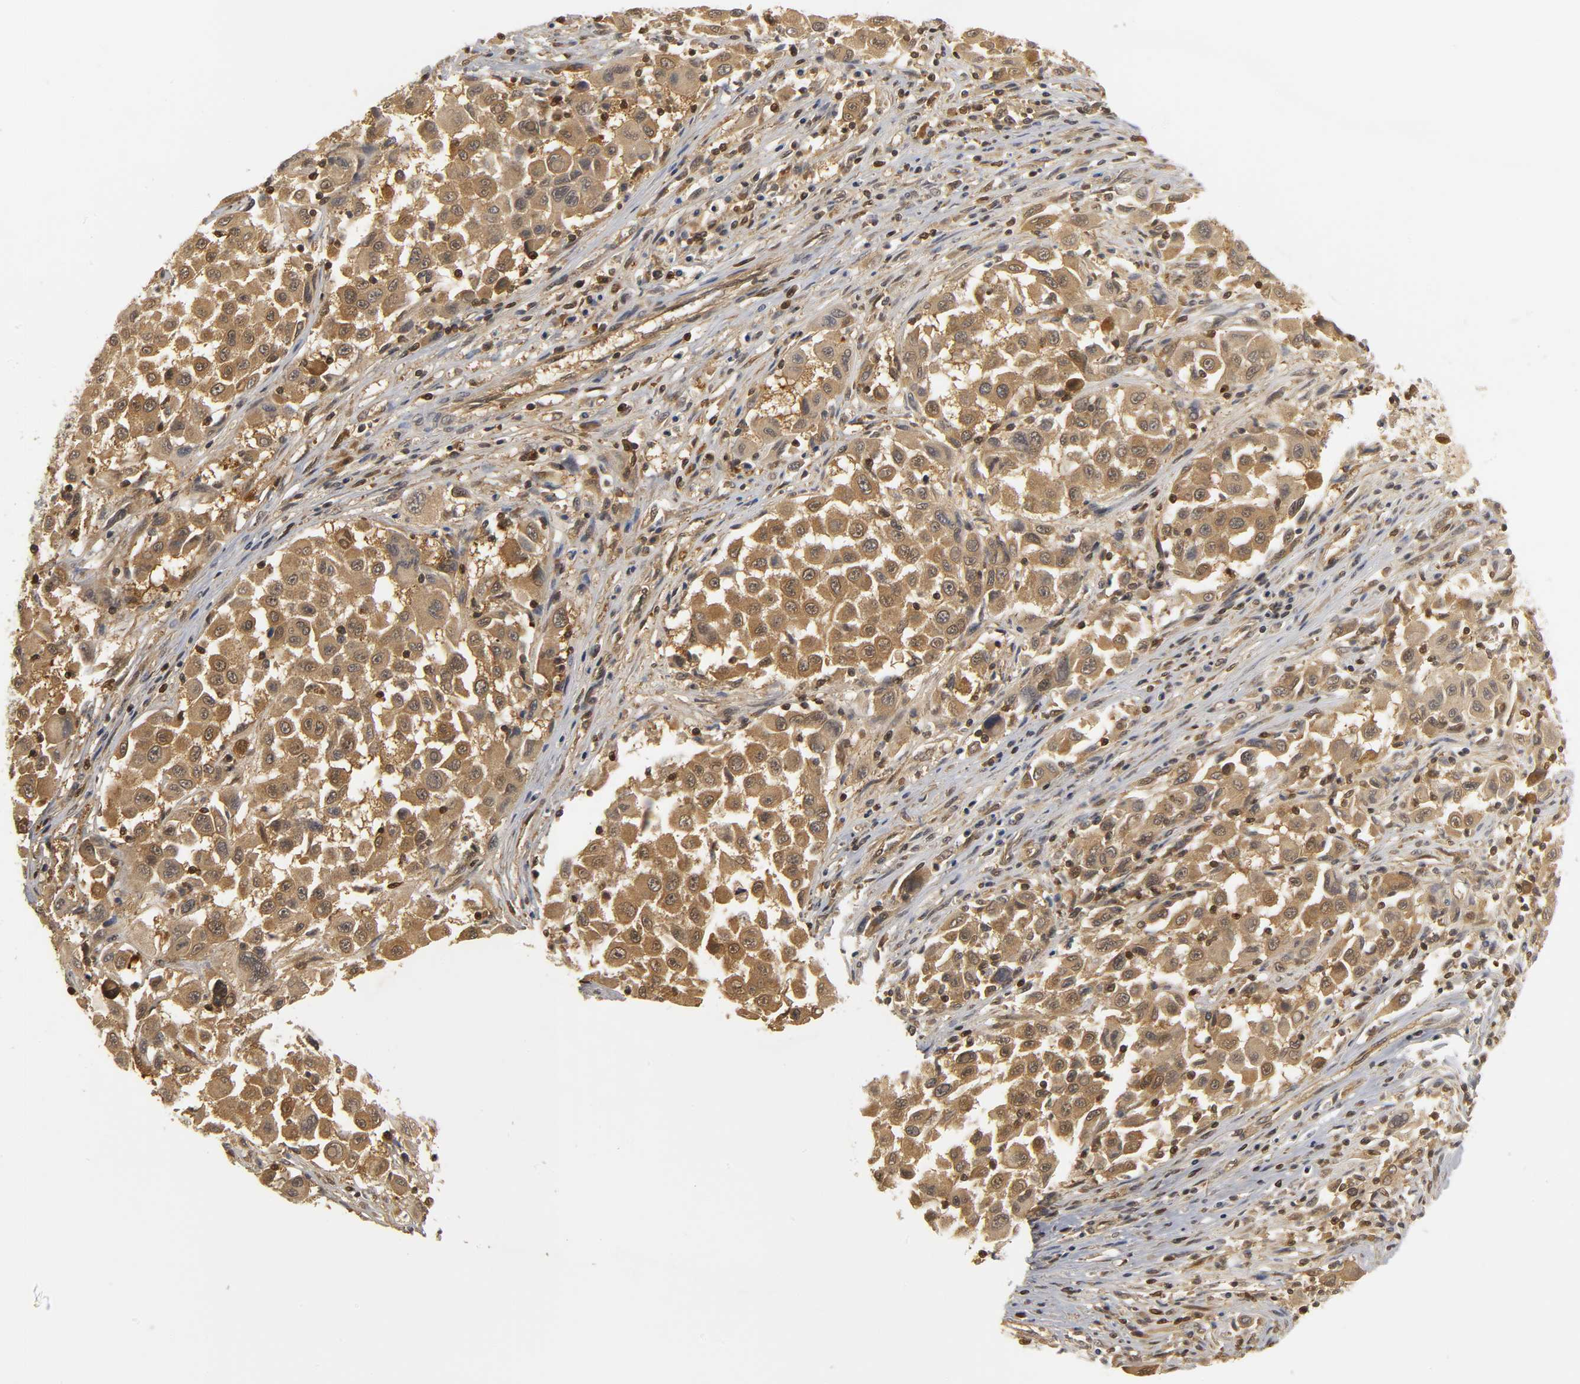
{"staining": {"intensity": "moderate", "quantity": ">75%", "location": "cytoplasmic/membranous"}, "tissue": "melanoma", "cell_type": "Tumor cells", "image_type": "cancer", "snomed": [{"axis": "morphology", "description": "Malignant melanoma, Metastatic site"}, {"axis": "topography", "description": "Lymph node"}], "caption": "Immunohistochemical staining of melanoma reveals medium levels of moderate cytoplasmic/membranous protein expression in about >75% of tumor cells.", "gene": "PARK7", "patient": {"sex": "male", "age": 61}}